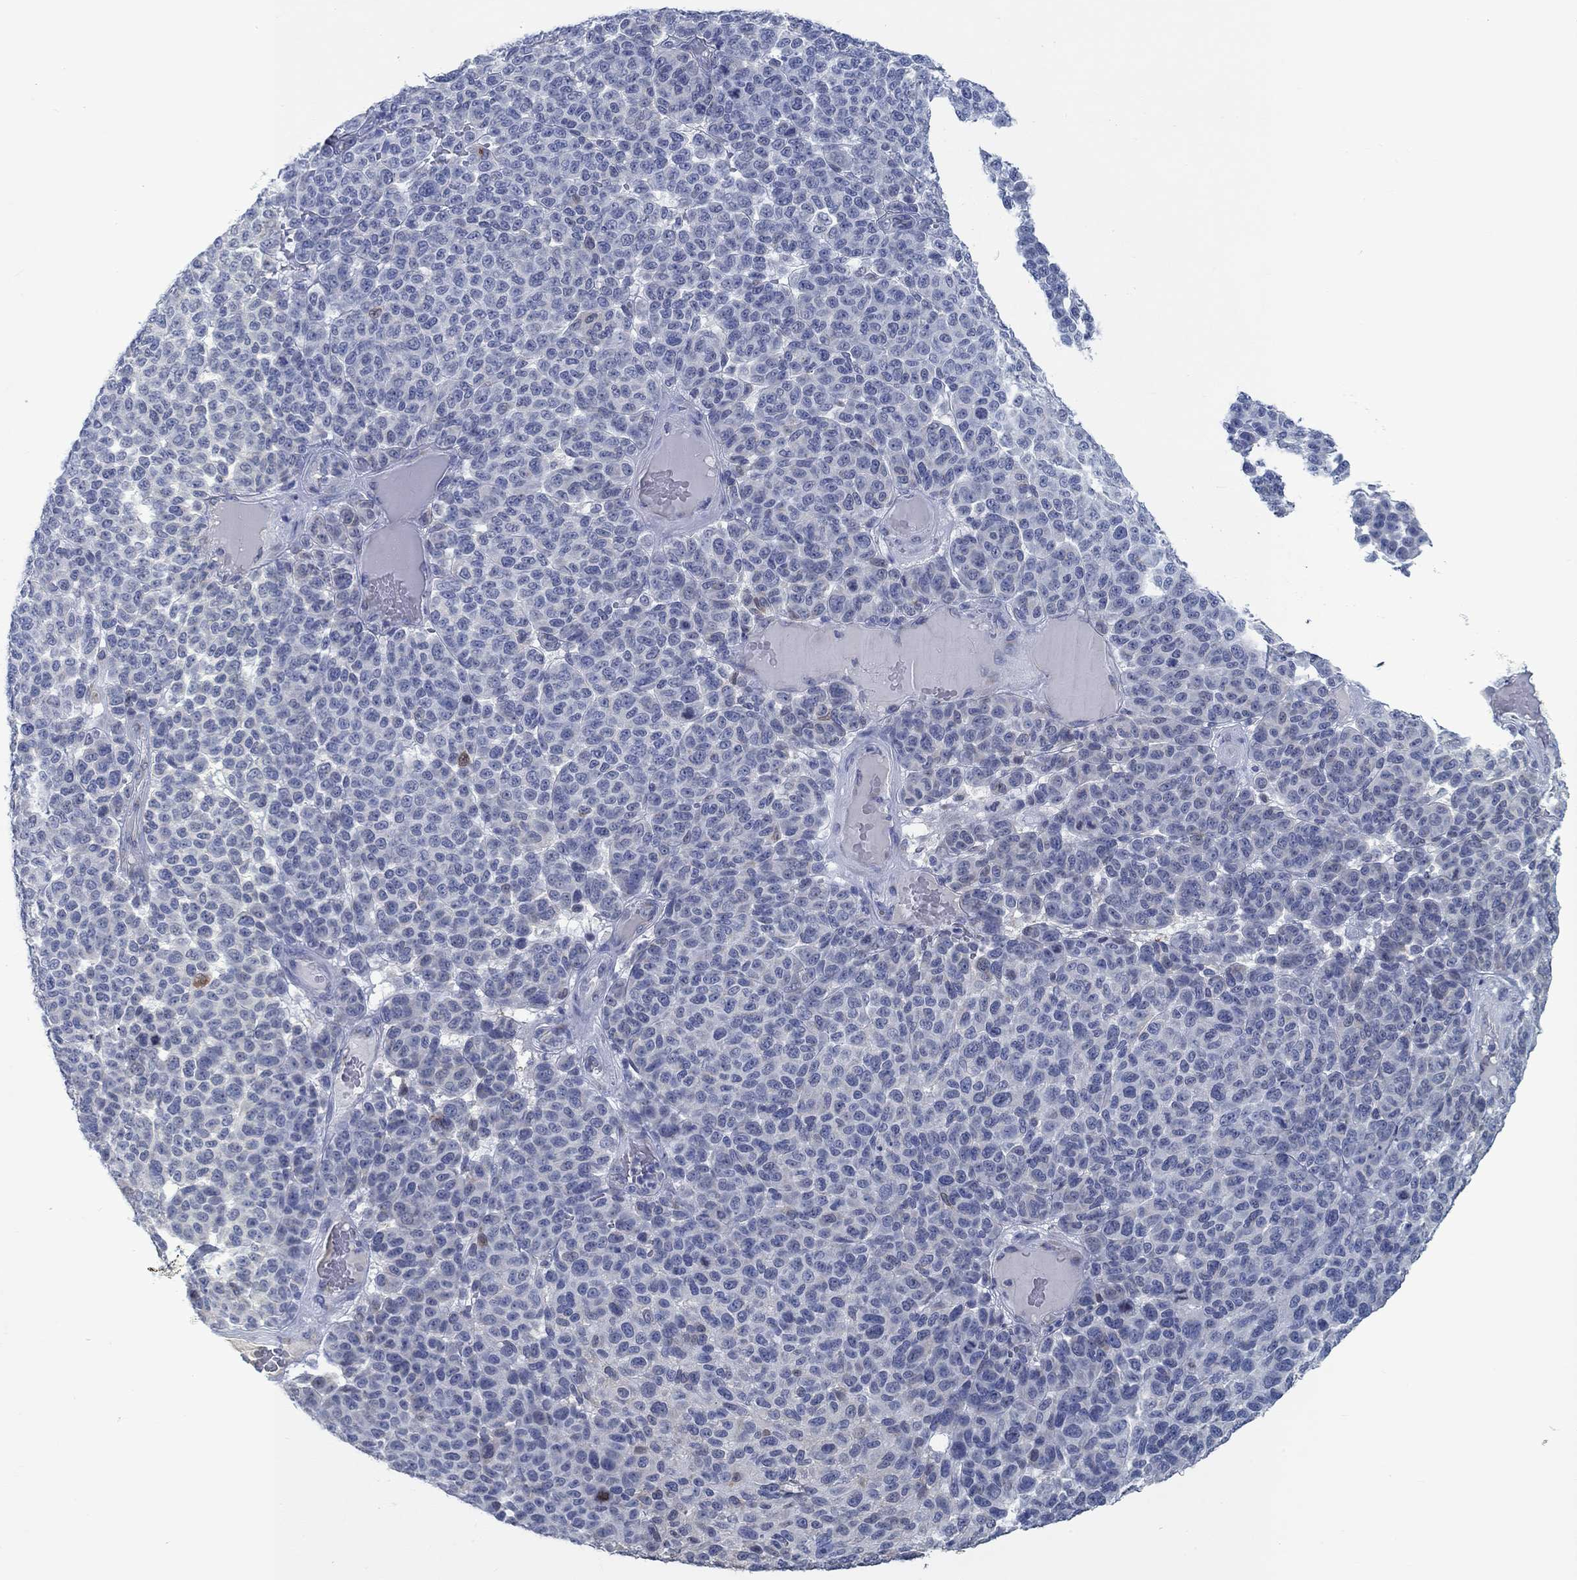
{"staining": {"intensity": "weak", "quantity": "<25%", "location": "nuclear"}, "tissue": "melanoma", "cell_type": "Tumor cells", "image_type": "cancer", "snomed": [{"axis": "morphology", "description": "Malignant melanoma, NOS"}, {"axis": "topography", "description": "Skin"}], "caption": "This is a micrograph of immunohistochemistry staining of malignant melanoma, which shows no positivity in tumor cells.", "gene": "TEKT4", "patient": {"sex": "male", "age": 59}}